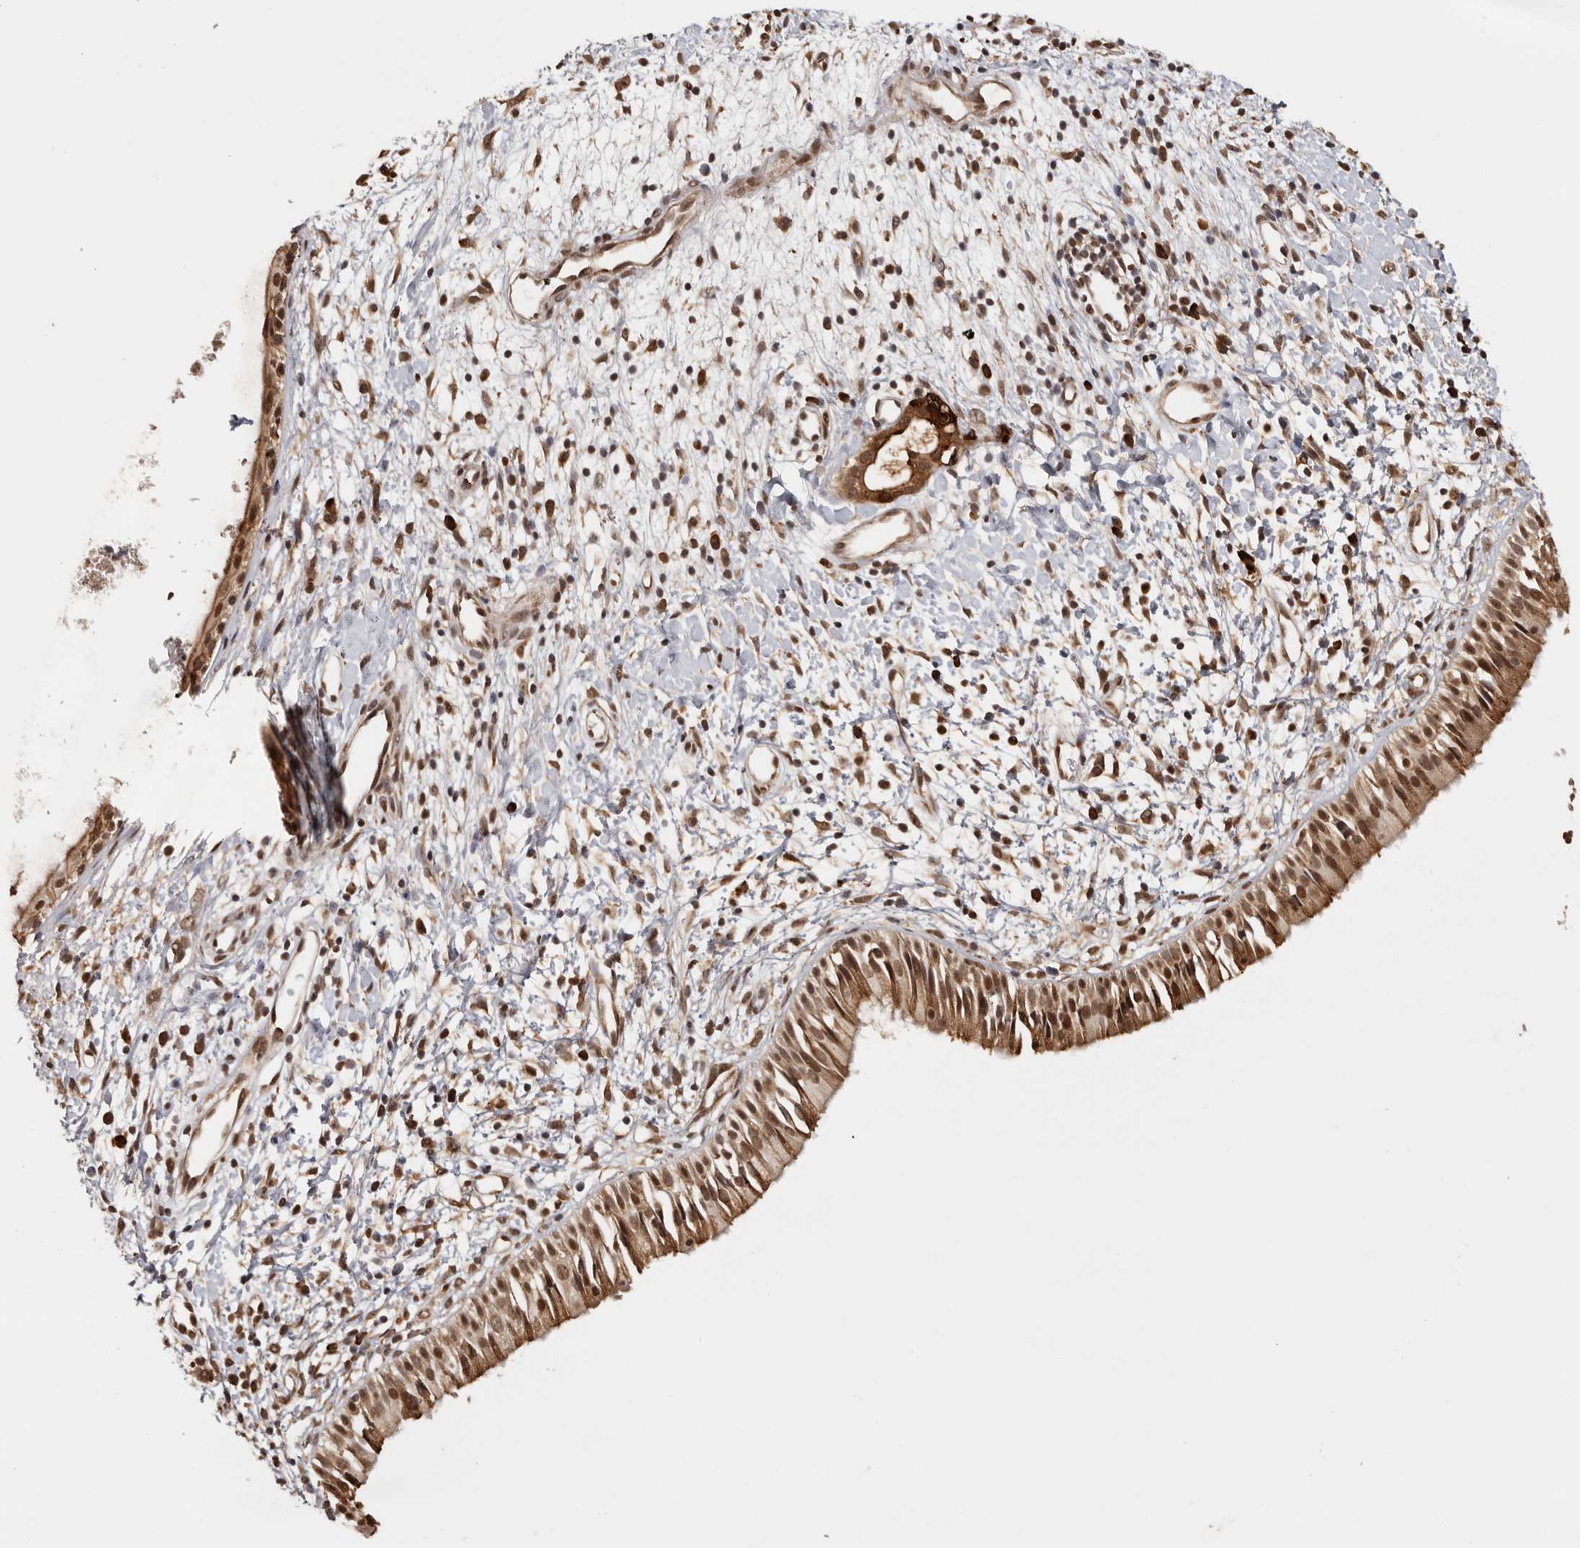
{"staining": {"intensity": "moderate", "quantity": ">75%", "location": "cytoplasmic/membranous,nuclear"}, "tissue": "nasopharynx", "cell_type": "Respiratory epithelial cells", "image_type": "normal", "snomed": [{"axis": "morphology", "description": "Normal tissue, NOS"}, {"axis": "topography", "description": "Nasopharynx"}], "caption": "Immunohistochemical staining of normal nasopharynx demonstrates >75% levels of moderate cytoplasmic/membranous,nuclear protein expression in about >75% of respiratory epithelial cells. Immunohistochemistry stains the protein in brown and the nuclei are stained blue.", "gene": "ZNF83", "patient": {"sex": "male", "age": 22}}